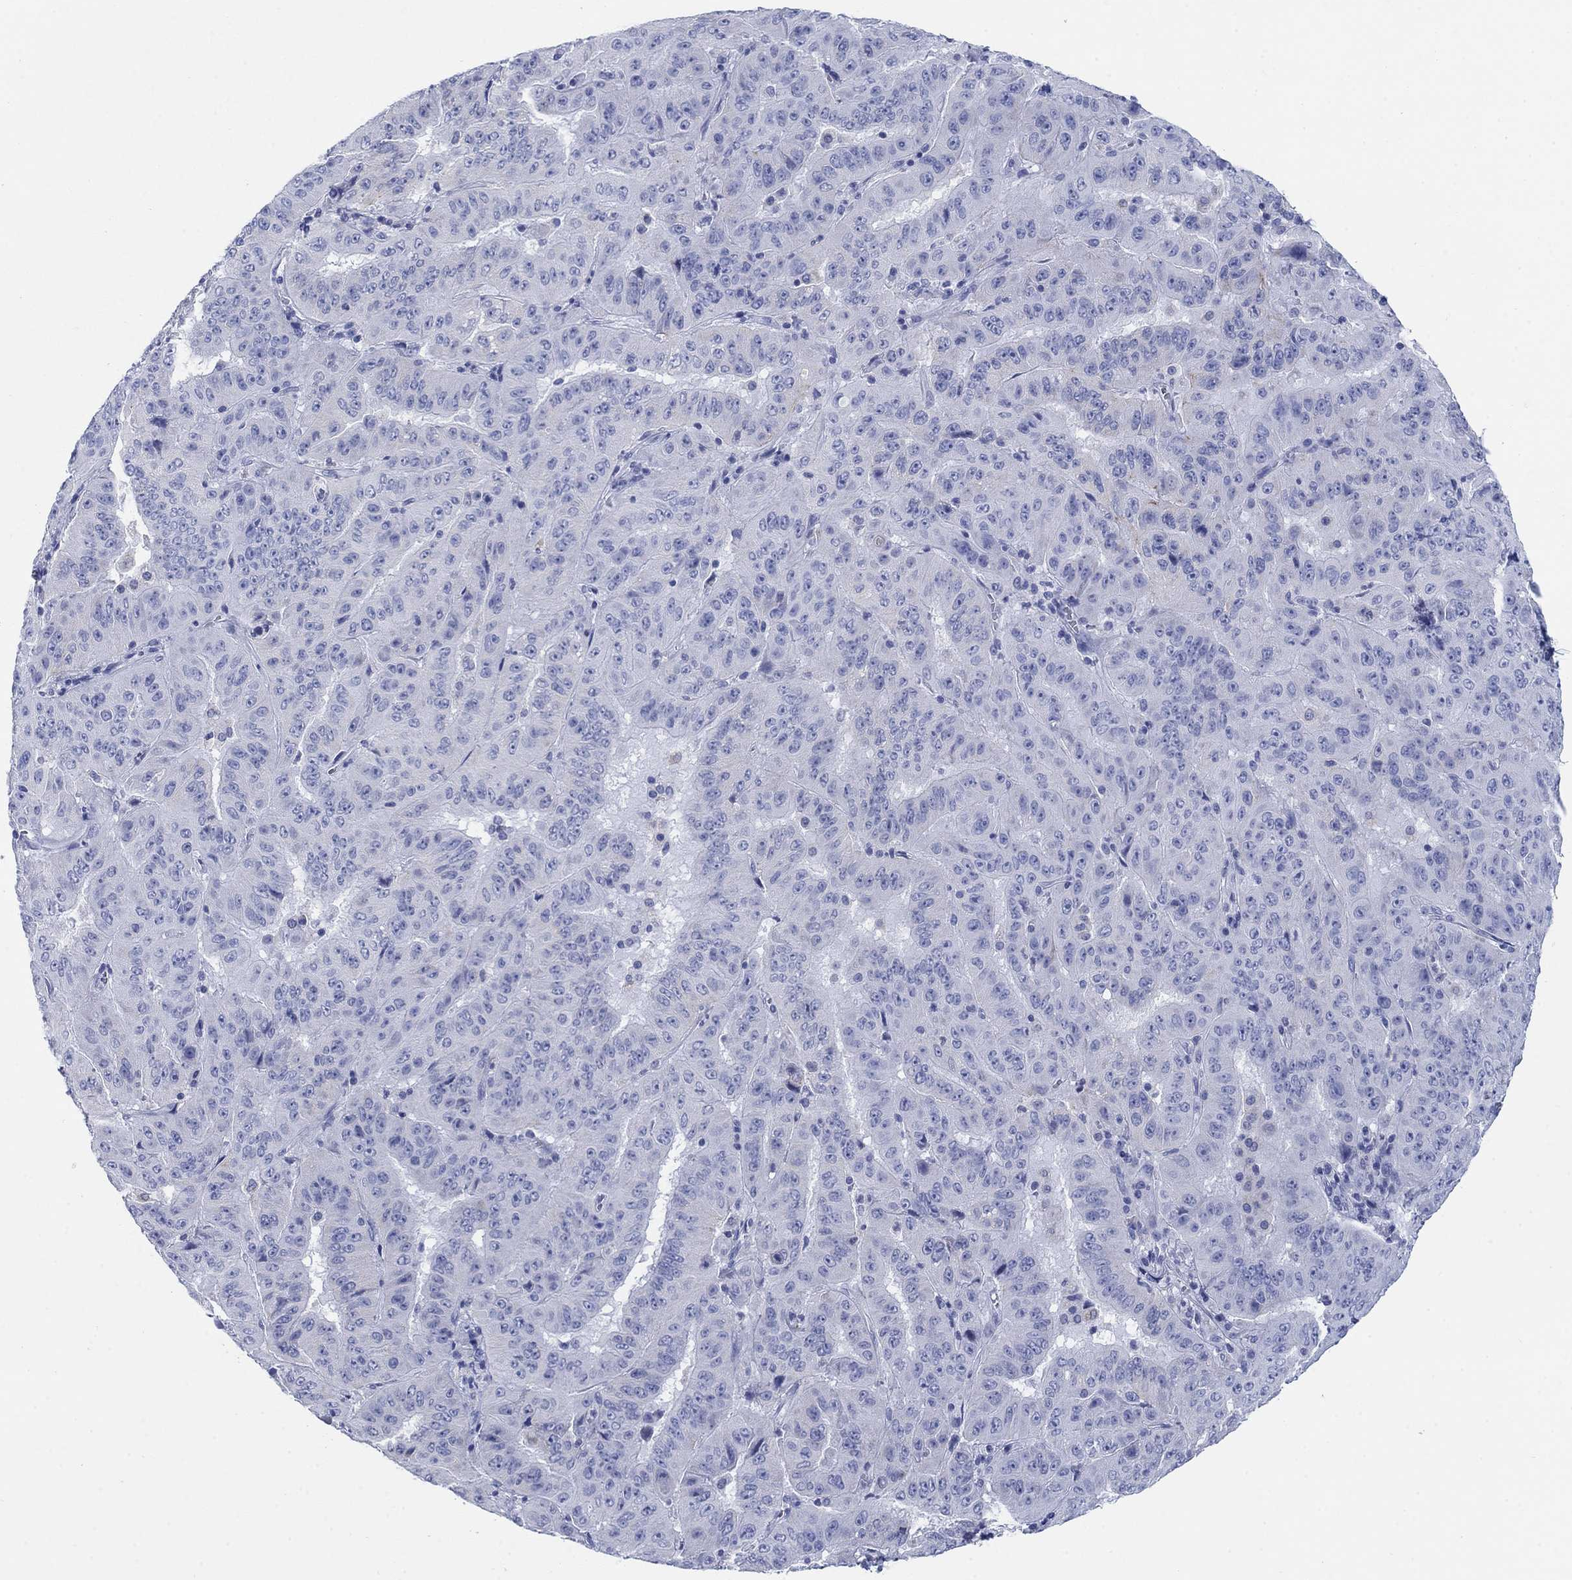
{"staining": {"intensity": "negative", "quantity": "none", "location": "none"}, "tissue": "pancreatic cancer", "cell_type": "Tumor cells", "image_type": "cancer", "snomed": [{"axis": "morphology", "description": "Adenocarcinoma, NOS"}, {"axis": "topography", "description": "Pancreas"}], "caption": "Immunohistochemistry histopathology image of human pancreatic cancer stained for a protein (brown), which exhibits no positivity in tumor cells. (IHC, brightfield microscopy, high magnification).", "gene": "SCCPDH", "patient": {"sex": "male", "age": 63}}